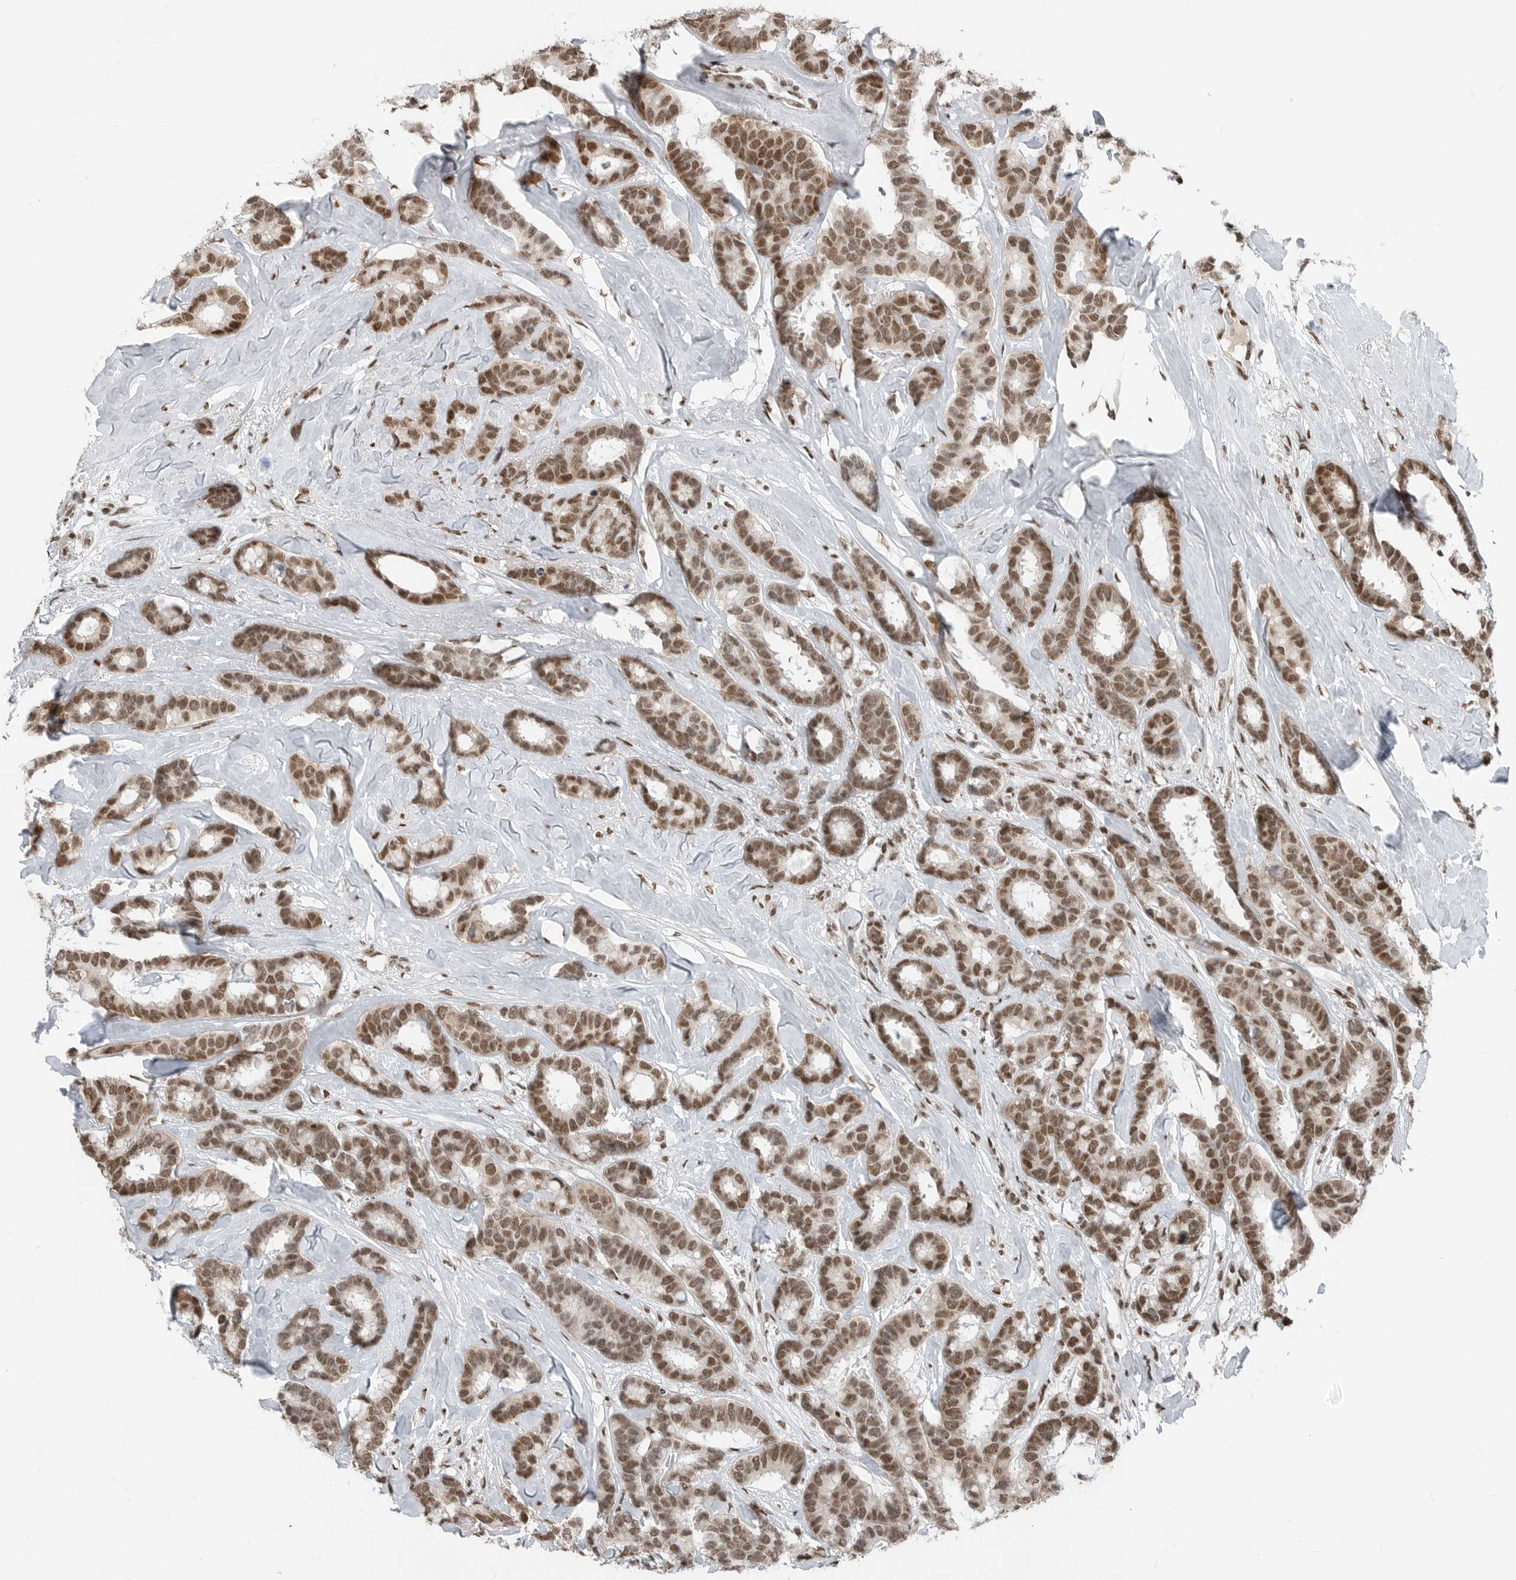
{"staining": {"intensity": "moderate", "quantity": ">75%", "location": "nuclear"}, "tissue": "breast cancer", "cell_type": "Tumor cells", "image_type": "cancer", "snomed": [{"axis": "morphology", "description": "Duct carcinoma"}, {"axis": "topography", "description": "Breast"}], "caption": "High-power microscopy captured an immunohistochemistry photomicrograph of breast cancer (invasive ductal carcinoma), revealing moderate nuclear expression in about >75% of tumor cells.", "gene": "BLZF1", "patient": {"sex": "female", "age": 87}}